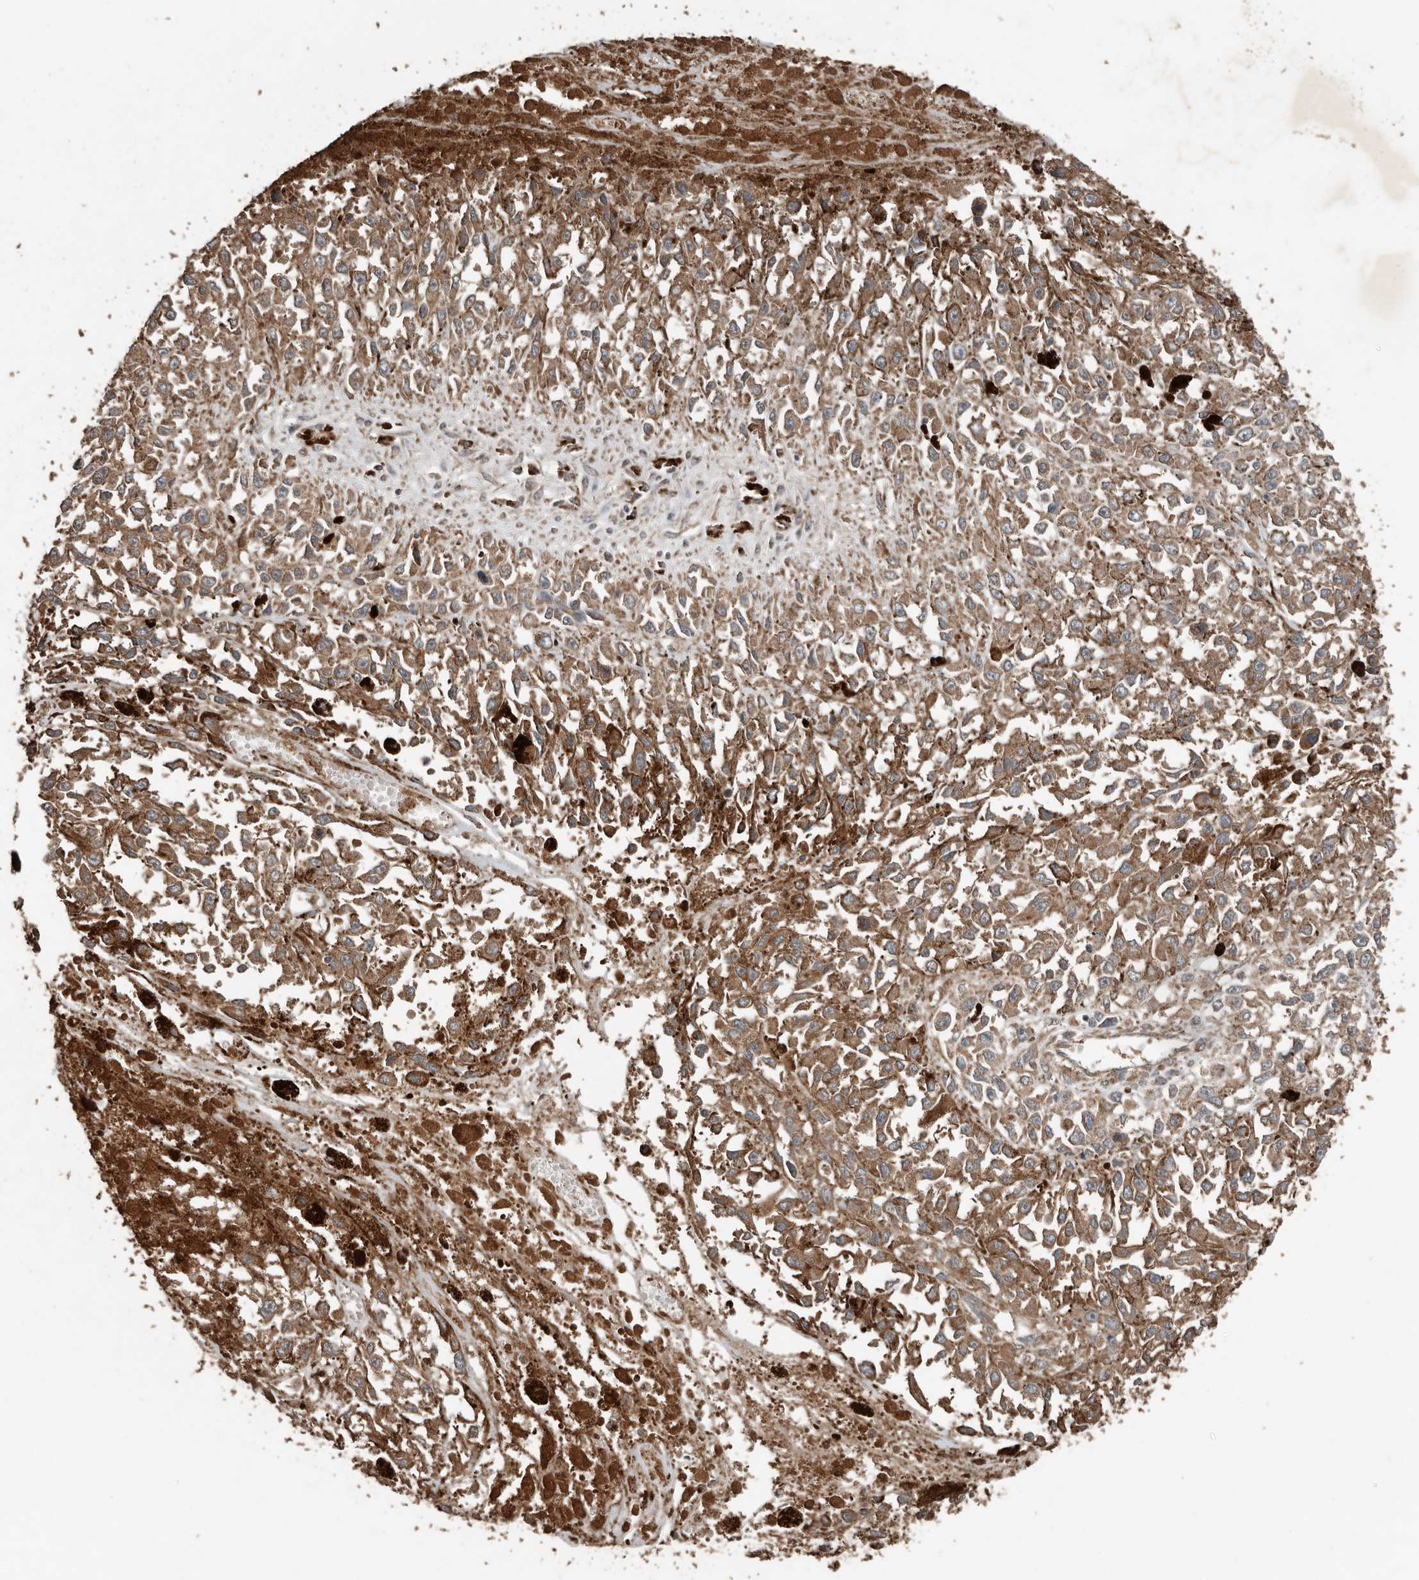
{"staining": {"intensity": "moderate", "quantity": ">75%", "location": "cytoplasmic/membranous"}, "tissue": "melanoma", "cell_type": "Tumor cells", "image_type": "cancer", "snomed": [{"axis": "morphology", "description": "Malignant melanoma, Metastatic site"}, {"axis": "topography", "description": "Lymph node"}], "caption": "Immunohistochemical staining of melanoma displays medium levels of moderate cytoplasmic/membranous positivity in approximately >75% of tumor cells.", "gene": "RNF207", "patient": {"sex": "male", "age": 59}}